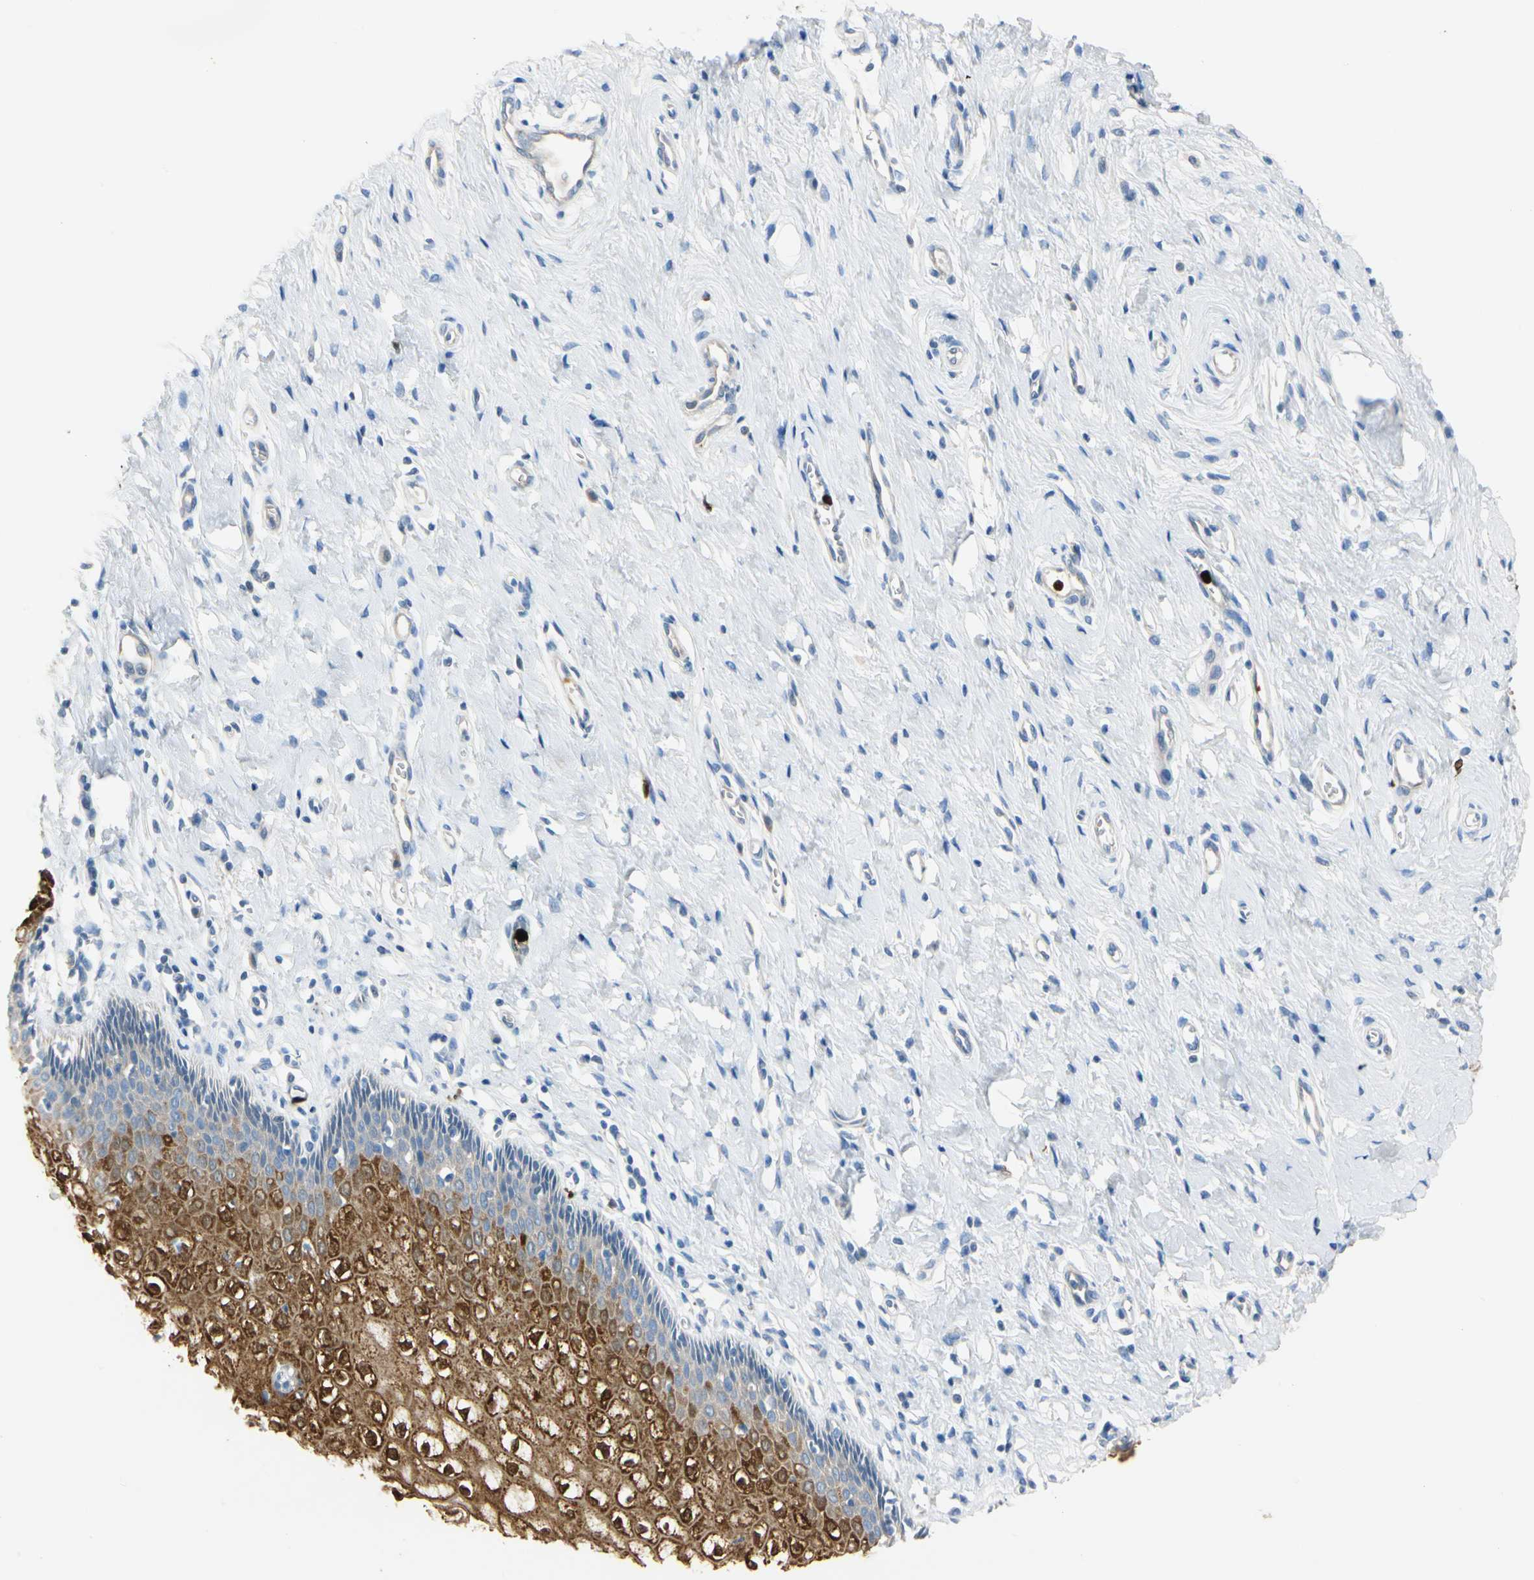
{"staining": {"intensity": "strong", "quantity": "25%-75%", "location": "cytoplasmic/membranous,nuclear"}, "tissue": "vagina", "cell_type": "Squamous epithelial cells", "image_type": "normal", "snomed": [{"axis": "morphology", "description": "Normal tissue, NOS"}, {"axis": "topography", "description": "Soft tissue"}, {"axis": "topography", "description": "Vagina"}], "caption": "Squamous epithelial cells show high levels of strong cytoplasmic/membranous,nuclear positivity in approximately 25%-75% of cells in normal vagina. Immunohistochemistry stains the protein of interest in brown and the nuclei are stained blue.", "gene": "TRAF5", "patient": {"sex": "female", "age": 61}}